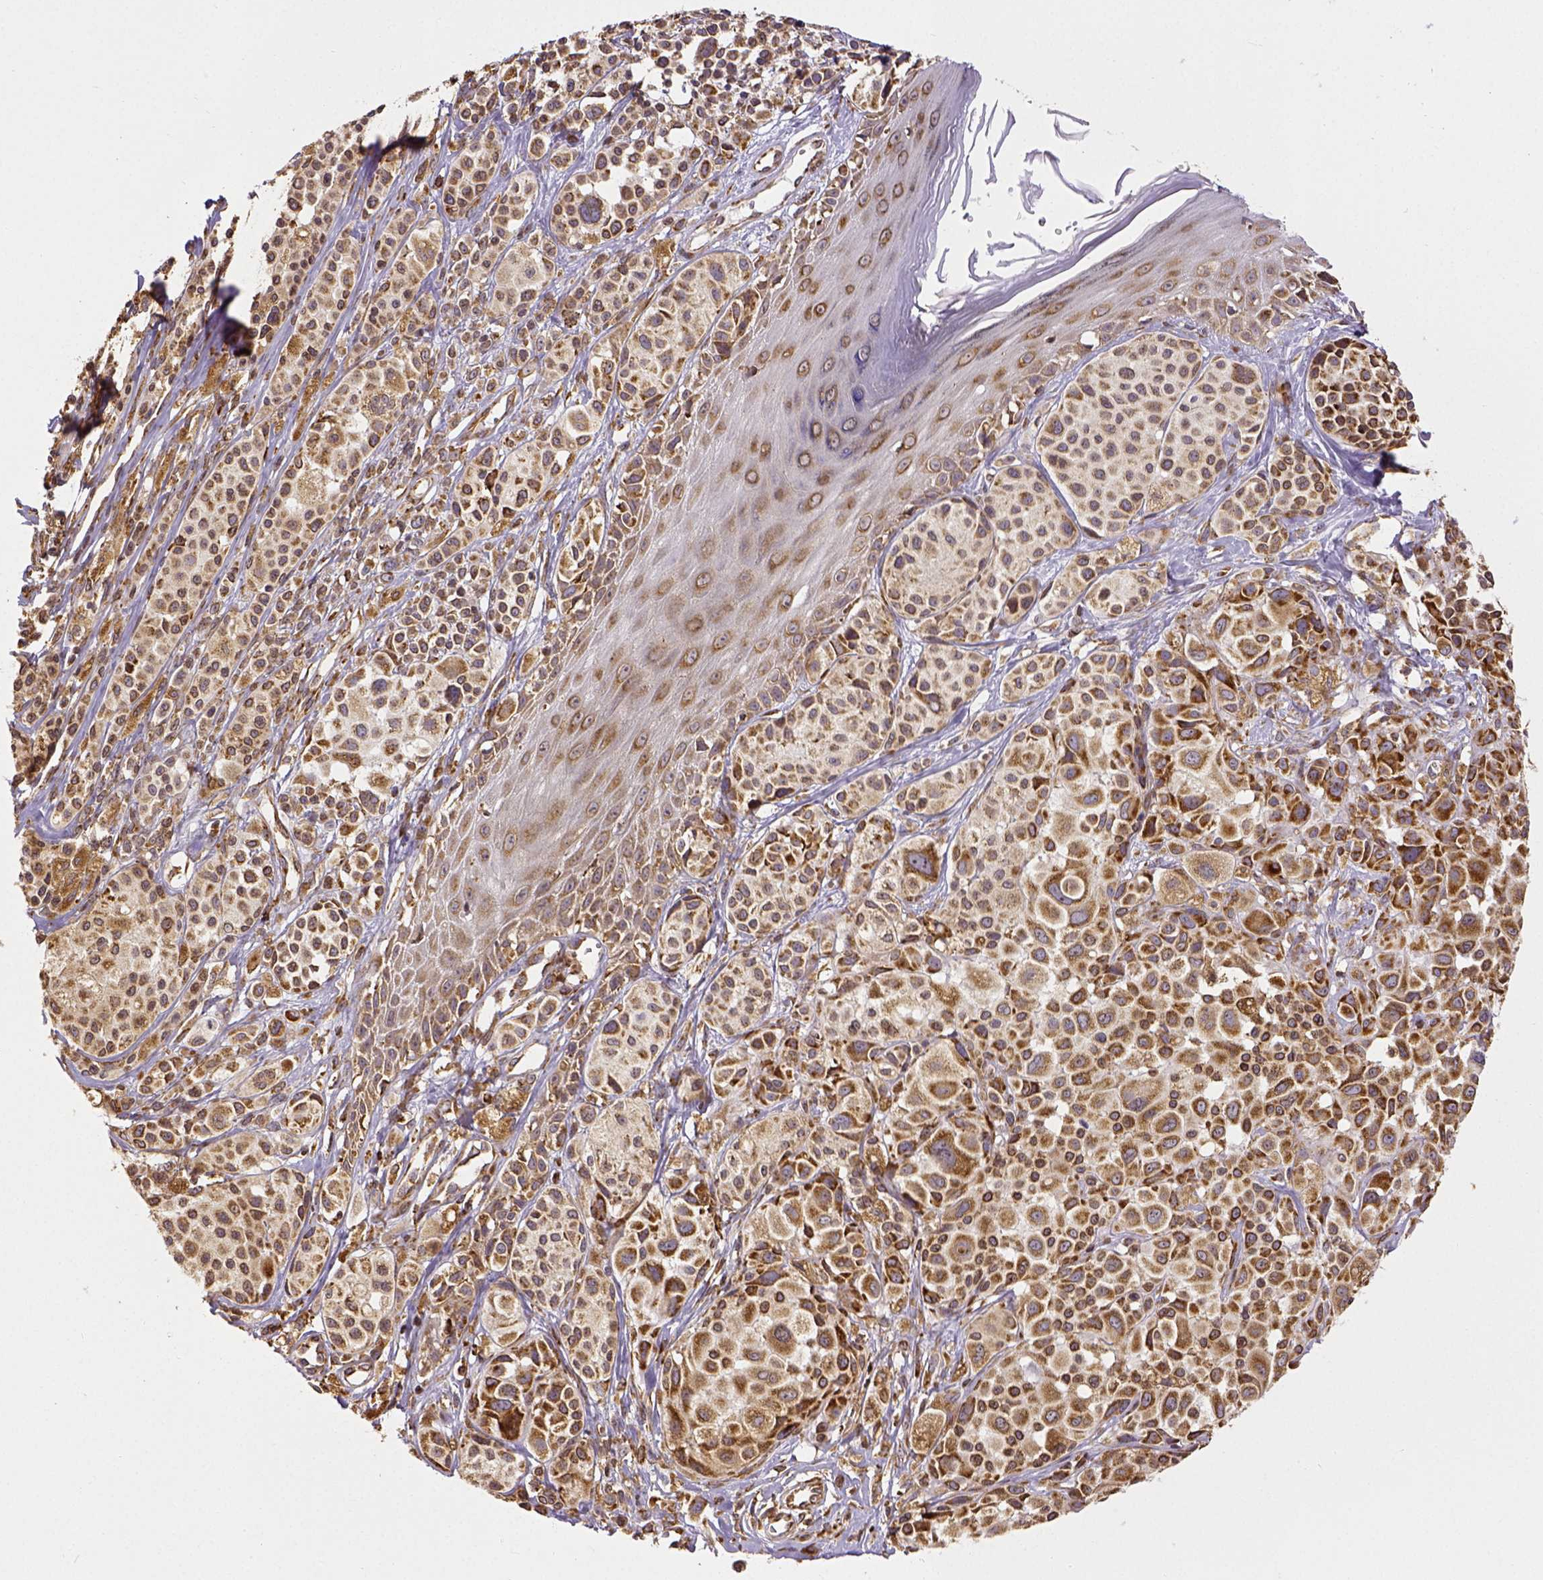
{"staining": {"intensity": "moderate", "quantity": ">75%", "location": "cytoplasmic/membranous"}, "tissue": "melanoma", "cell_type": "Tumor cells", "image_type": "cancer", "snomed": [{"axis": "morphology", "description": "Malignant melanoma, NOS"}, {"axis": "topography", "description": "Skin"}], "caption": "Immunohistochemistry (IHC) micrograph of neoplastic tissue: malignant melanoma stained using IHC demonstrates medium levels of moderate protein expression localized specifically in the cytoplasmic/membranous of tumor cells, appearing as a cytoplasmic/membranous brown color.", "gene": "MTDH", "patient": {"sex": "male", "age": 77}}